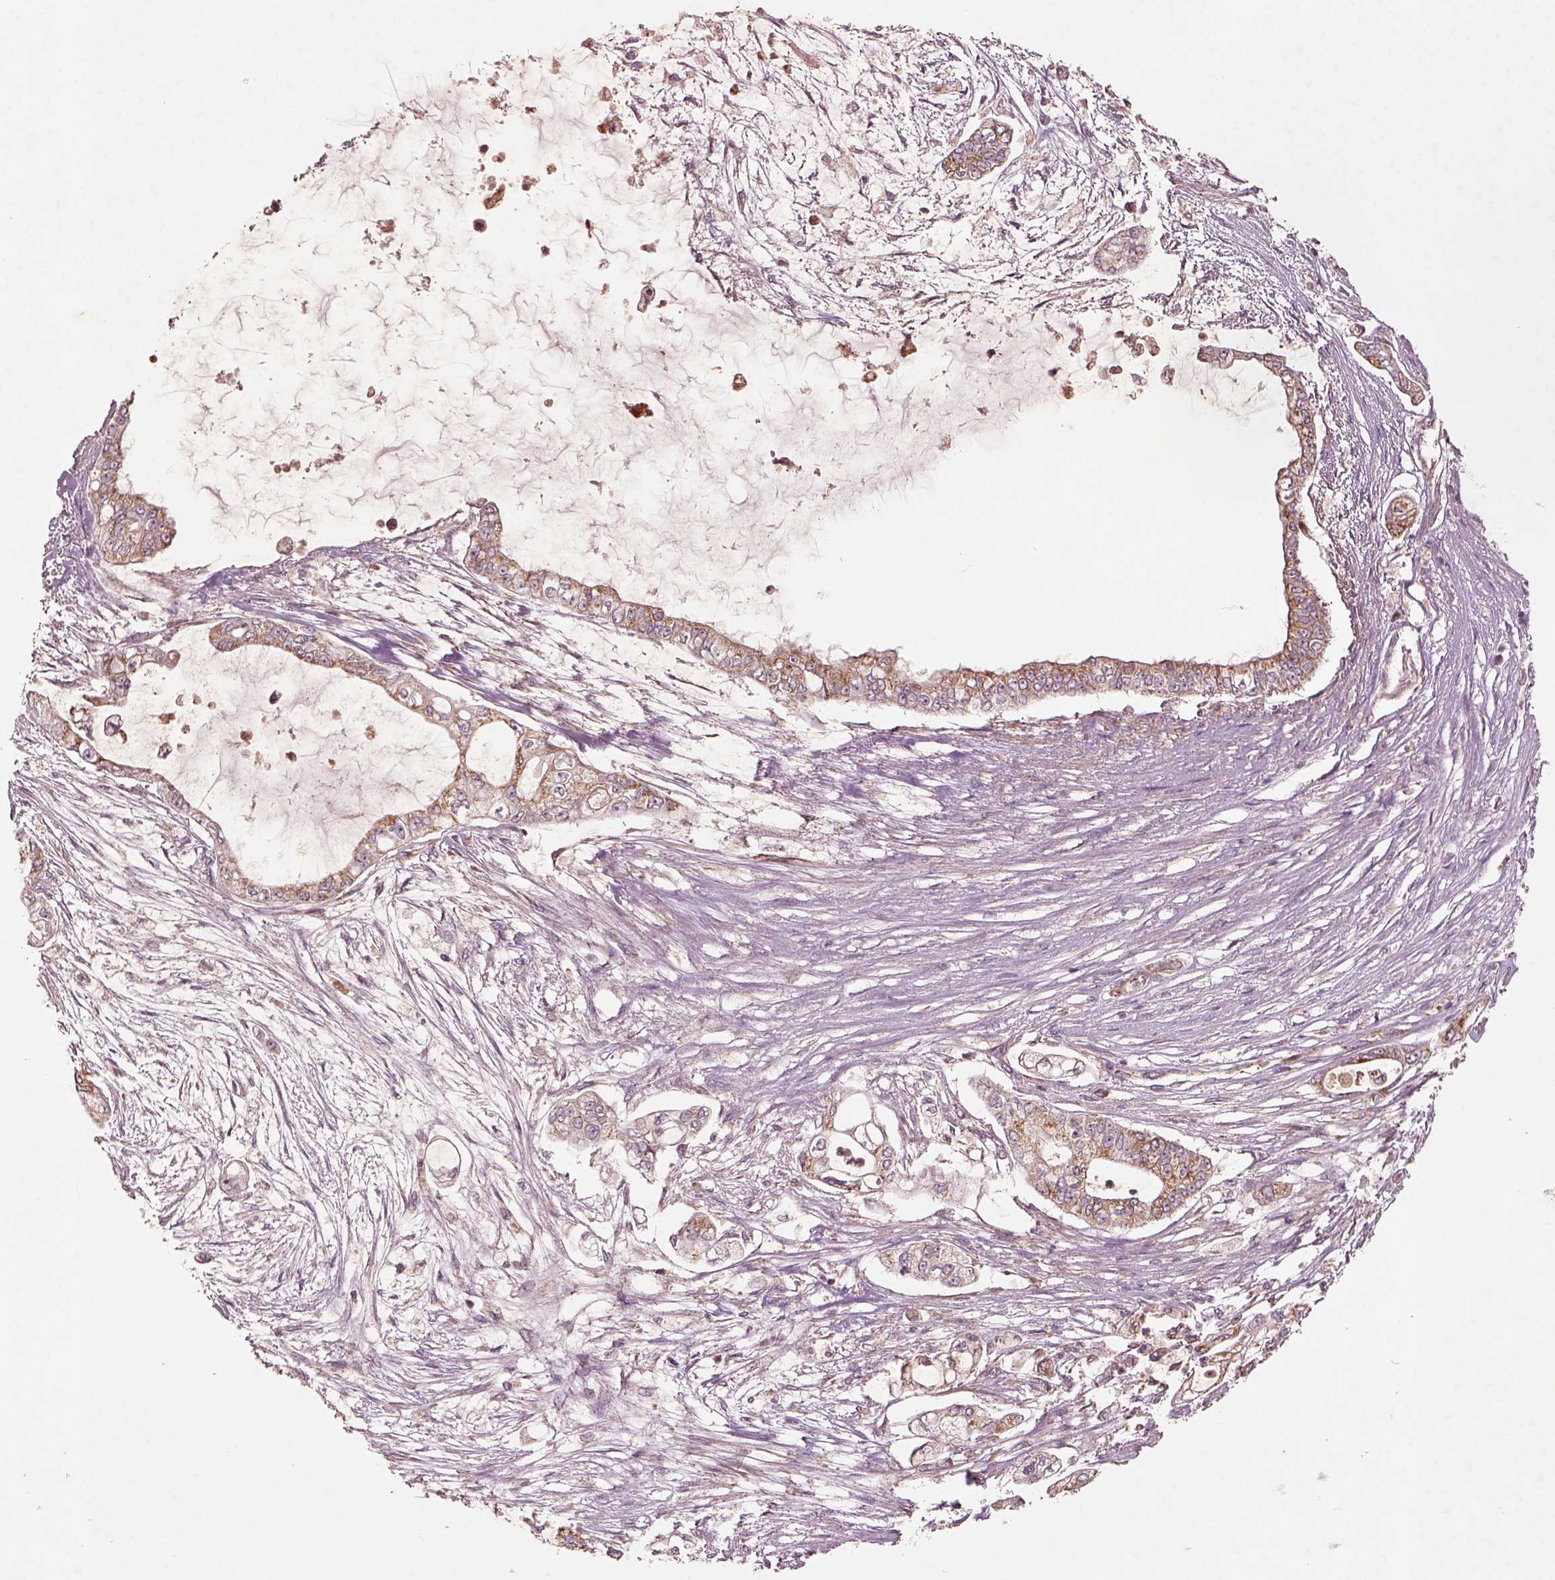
{"staining": {"intensity": "moderate", "quantity": ">75%", "location": "cytoplasmic/membranous"}, "tissue": "pancreatic cancer", "cell_type": "Tumor cells", "image_type": "cancer", "snomed": [{"axis": "morphology", "description": "Adenocarcinoma, NOS"}, {"axis": "topography", "description": "Pancreas"}], "caption": "Protein expression analysis of pancreatic cancer exhibits moderate cytoplasmic/membranous expression in approximately >75% of tumor cells. Ihc stains the protein in brown and the nuclei are stained blue.", "gene": "SLC25A5", "patient": {"sex": "female", "age": 69}}